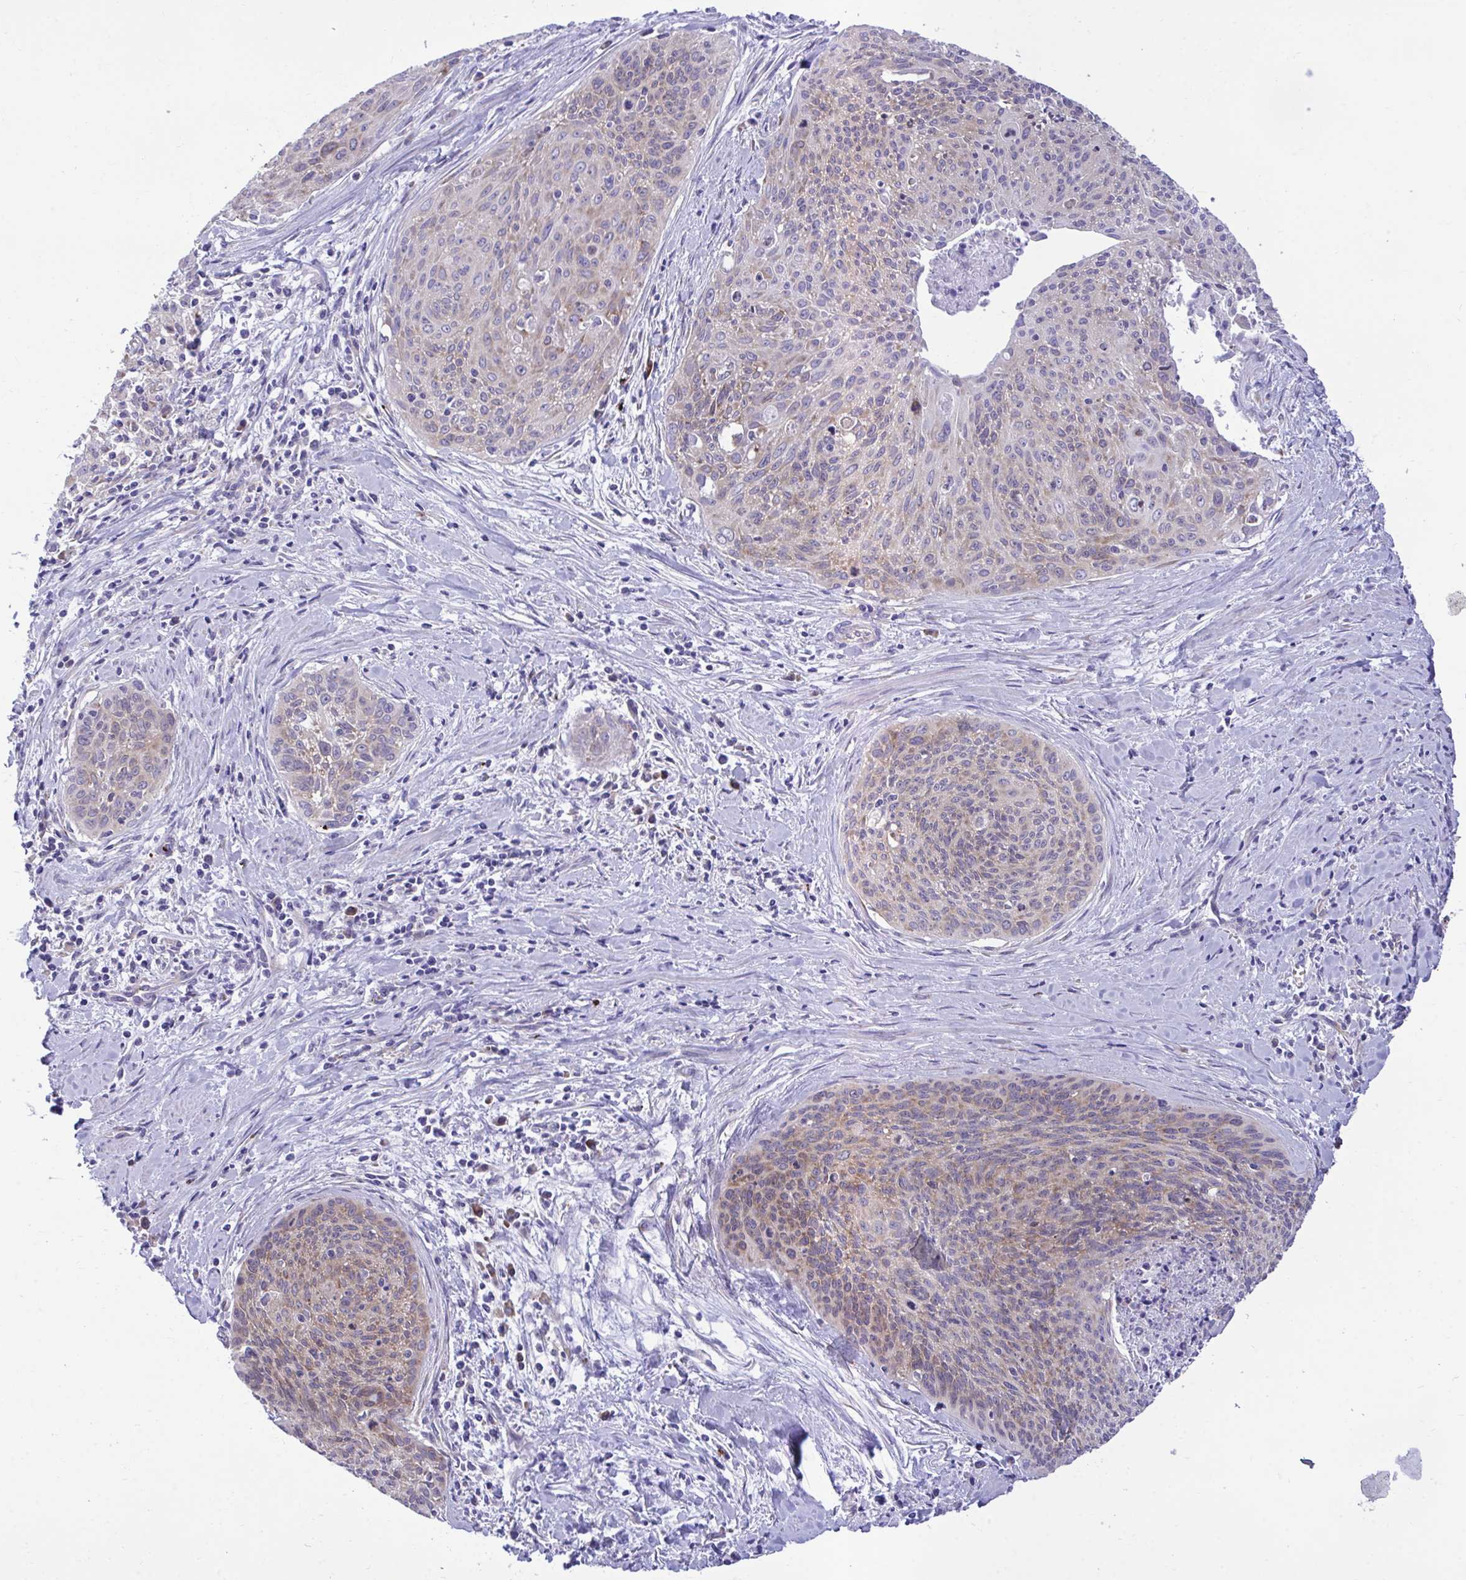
{"staining": {"intensity": "weak", "quantity": "25%-75%", "location": "cytoplasmic/membranous"}, "tissue": "cervical cancer", "cell_type": "Tumor cells", "image_type": "cancer", "snomed": [{"axis": "morphology", "description": "Squamous cell carcinoma, NOS"}, {"axis": "topography", "description": "Cervix"}], "caption": "Human cervical cancer (squamous cell carcinoma) stained with a protein marker displays weak staining in tumor cells.", "gene": "RPS15", "patient": {"sex": "female", "age": 55}}